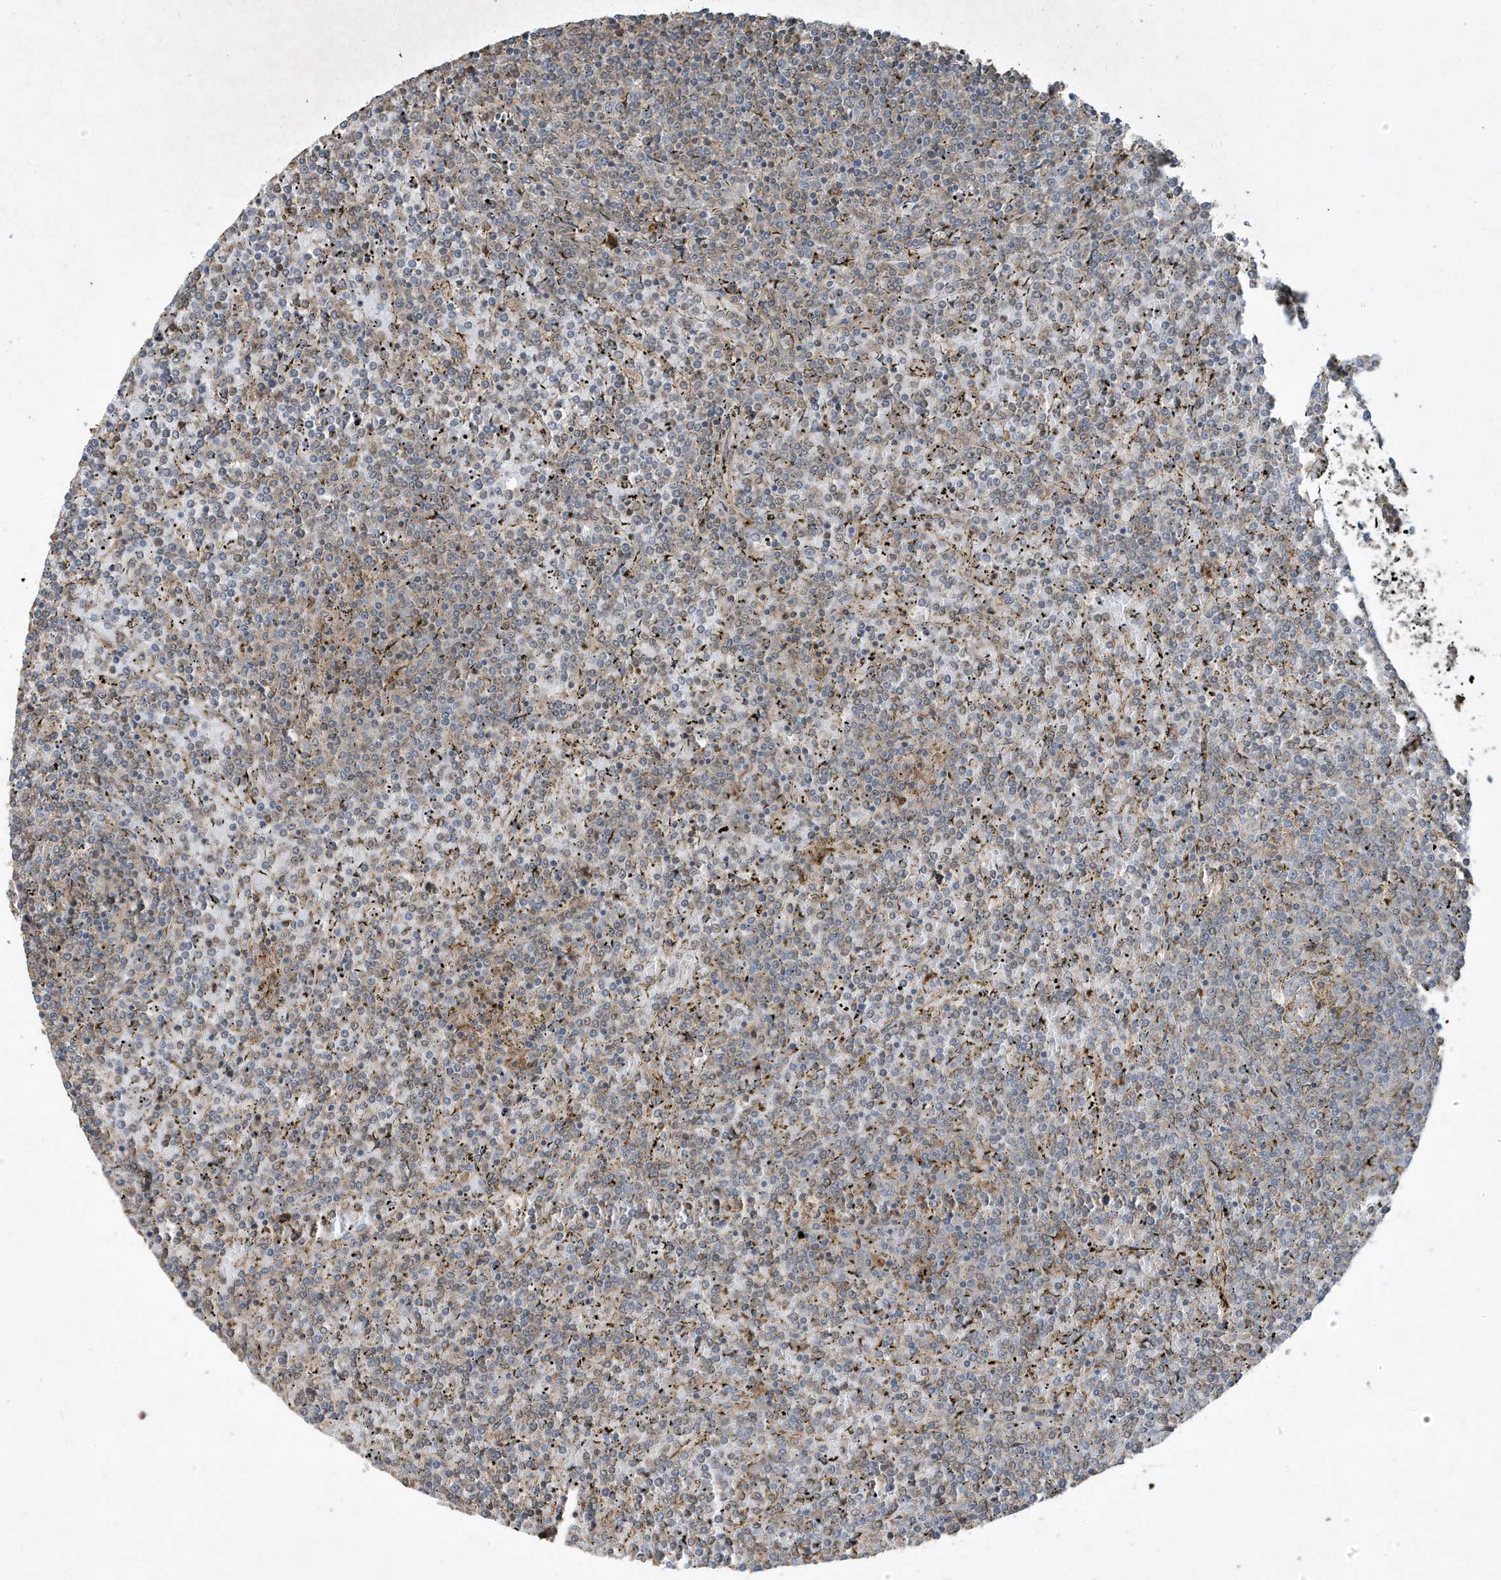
{"staining": {"intensity": "weak", "quantity": "<25%", "location": "cytoplasmic/membranous"}, "tissue": "lymphoma", "cell_type": "Tumor cells", "image_type": "cancer", "snomed": [{"axis": "morphology", "description": "Malignant lymphoma, non-Hodgkin's type, Low grade"}, {"axis": "topography", "description": "Spleen"}], "caption": "This is an IHC histopathology image of lymphoma. There is no positivity in tumor cells.", "gene": "PRRT3", "patient": {"sex": "female", "age": 19}}